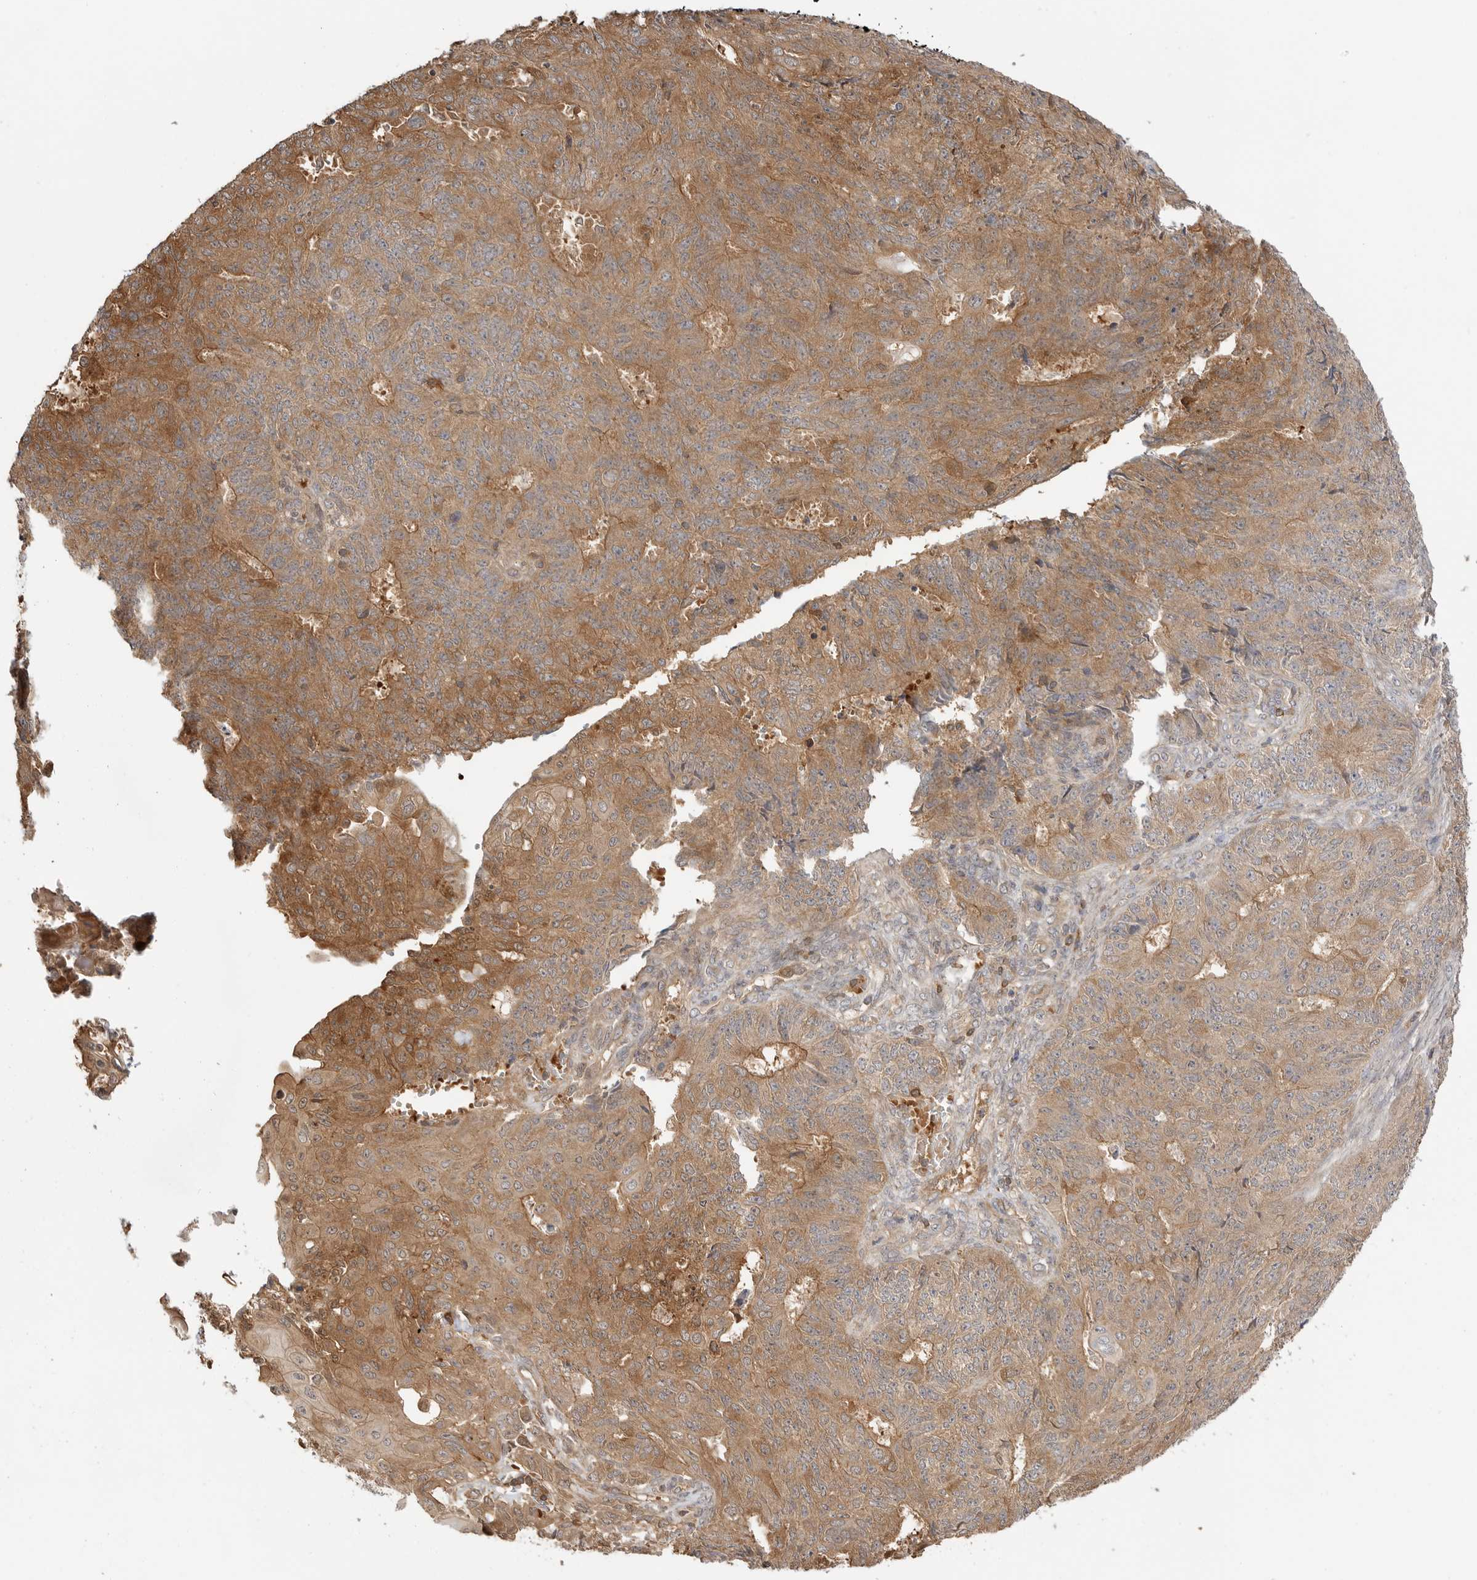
{"staining": {"intensity": "moderate", "quantity": ">75%", "location": "cytoplasmic/membranous"}, "tissue": "endometrial cancer", "cell_type": "Tumor cells", "image_type": "cancer", "snomed": [{"axis": "morphology", "description": "Adenocarcinoma, NOS"}, {"axis": "topography", "description": "Endometrium"}], "caption": "A high-resolution micrograph shows immunohistochemistry staining of endometrial cancer, which reveals moderate cytoplasmic/membranous staining in about >75% of tumor cells. The protein of interest is stained brown, and the nuclei are stained in blue (DAB IHC with brightfield microscopy, high magnification).", "gene": "CLDN12", "patient": {"sex": "female", "age": 32}}